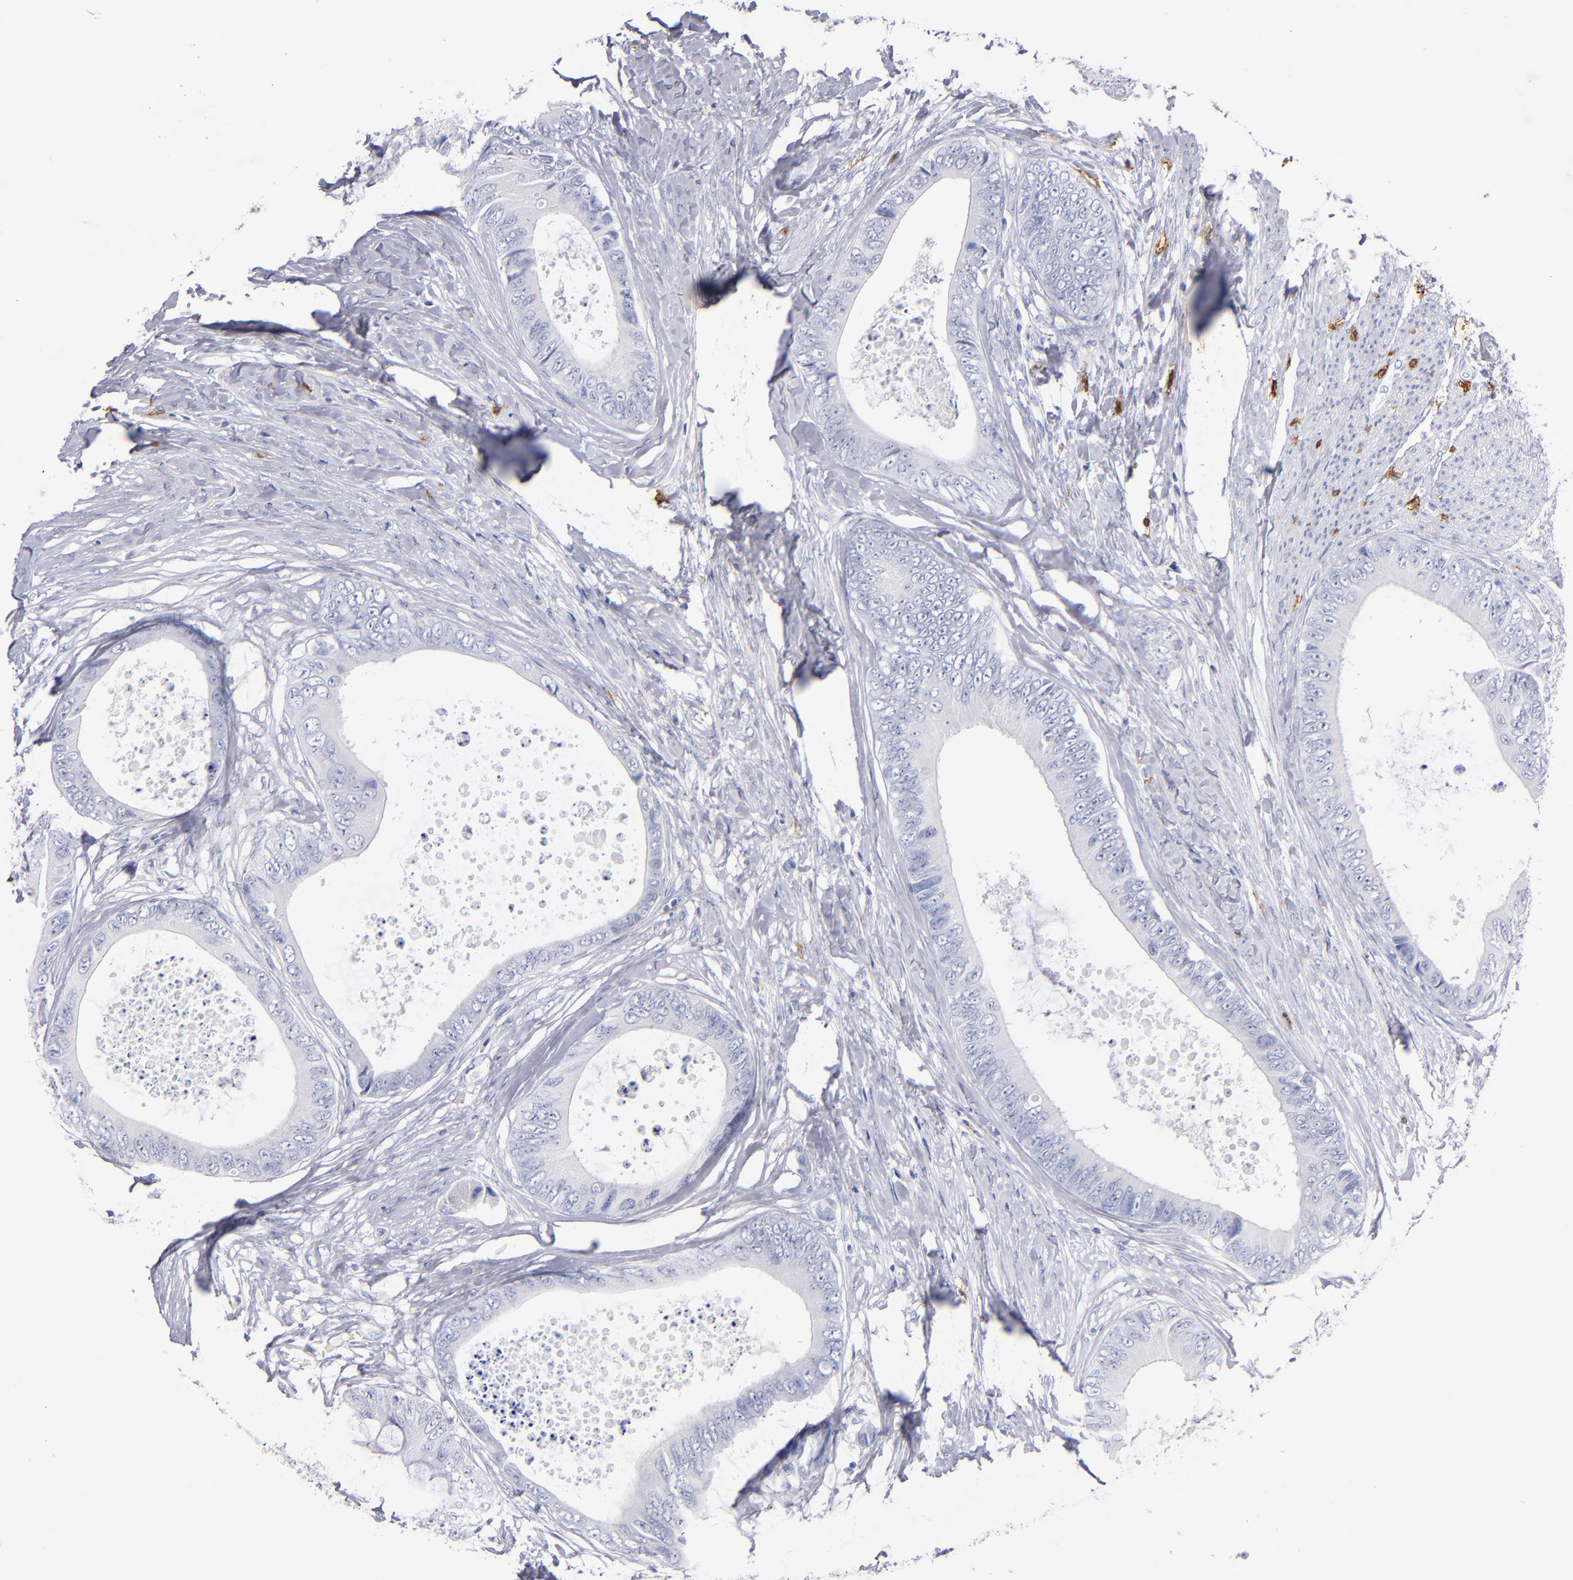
{"staining": {"intensity": "negative", "quantity": "none", "location": "none"}, "tissue": "colorectal cancer", "cell_type": "Tumor cells", "image_type": "cancer", "snomed": [{"axis": "morphology", "description": "Normal tissue, NOS"}, {"axis": "morphology", "description": "Adenocarcinoma, NOS"}, {"axis": "topography", "description": "Rectum"}, {"axis": "topography", "description": "Peripheral nerve tissue"}], "caption": "Protein analysis of colorectal cancer shows no significant positivity in tumor cells. Nuclei are stained in blue.", "gene": "KIT", "patient": {"sex": "female", "age": 77}}